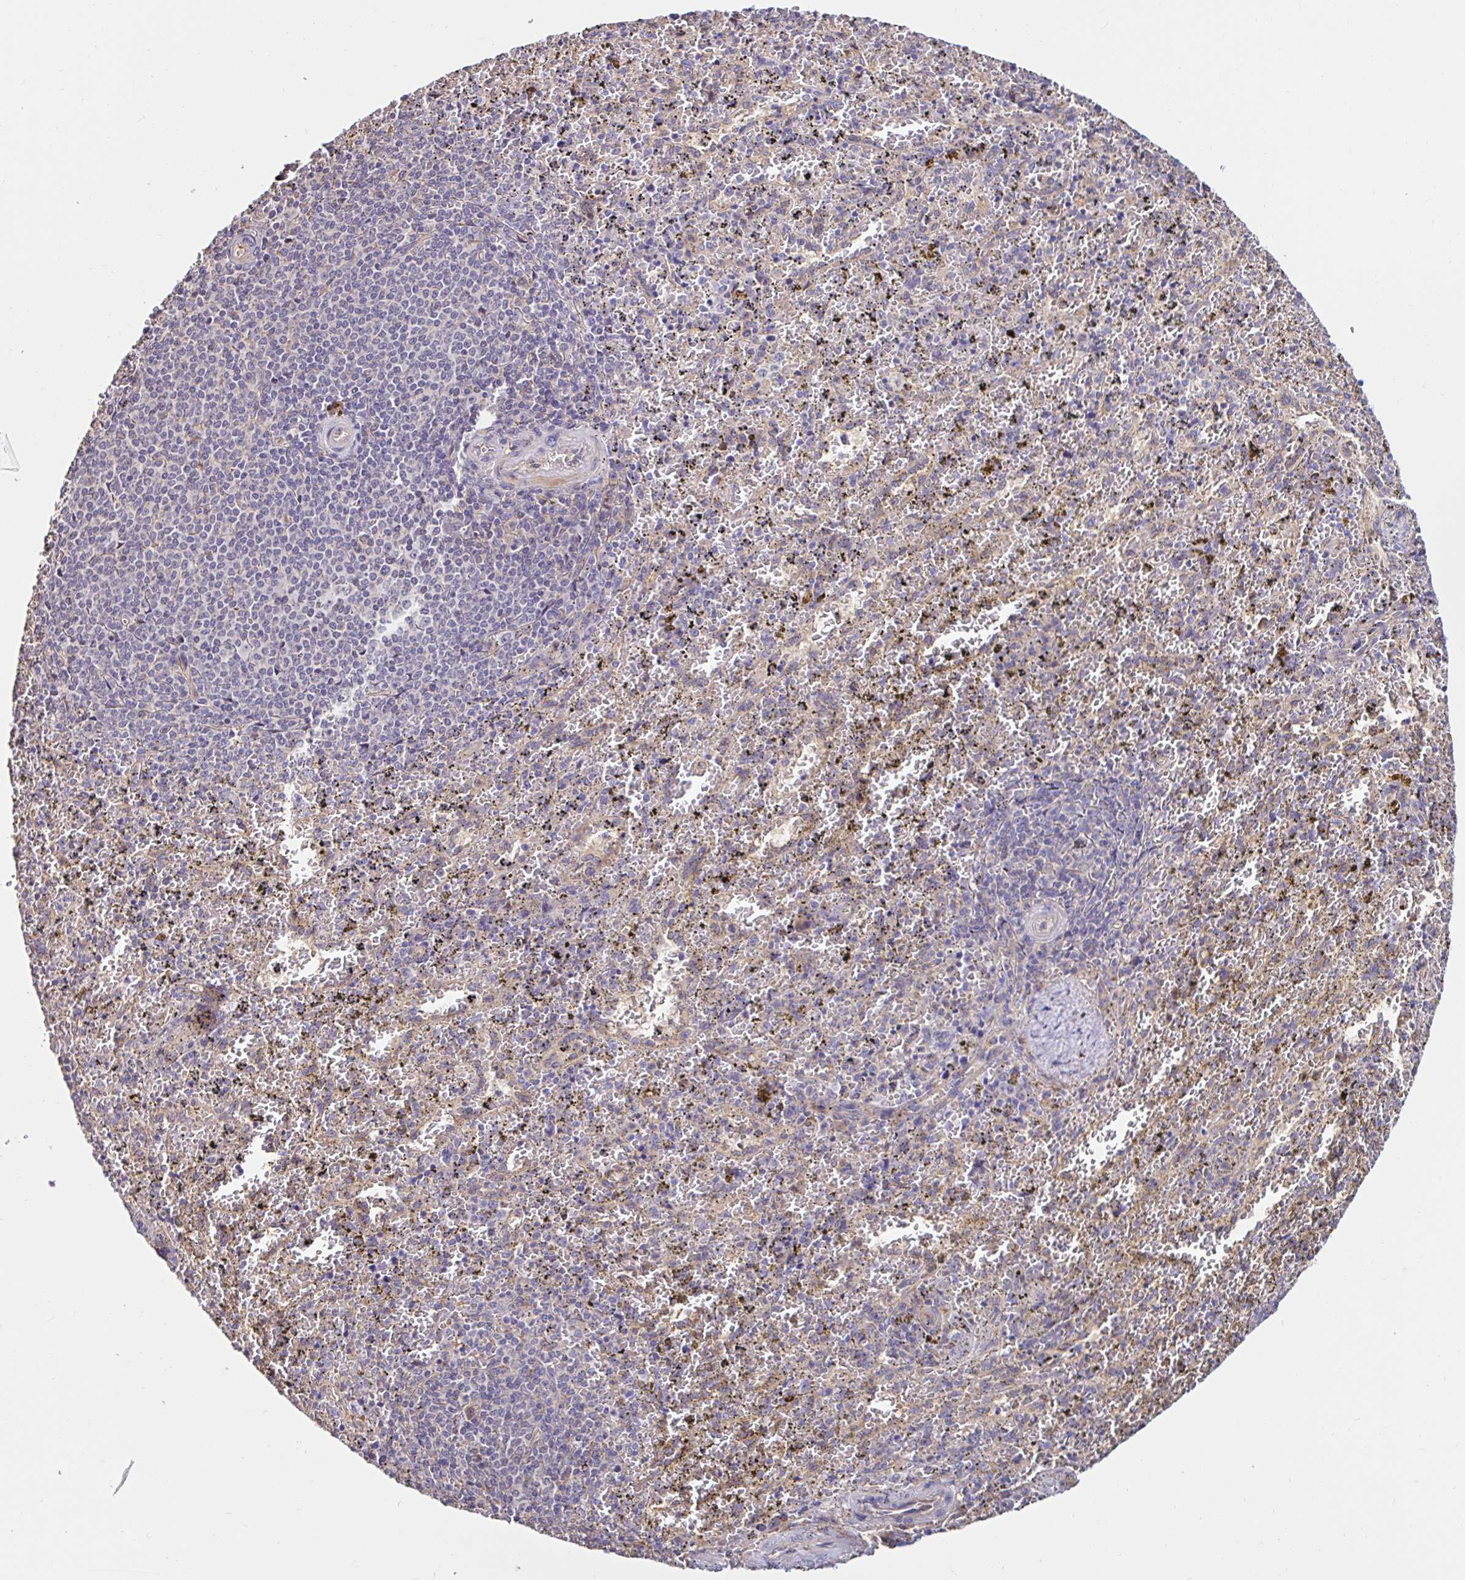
{"staining": {"intensity": "negative", "quantity": "none", "location": "none"}, "tissue": "spleen", "cell_type": "Cells in red pulp", "image_type": "normal", "snomed": [{"axis": "morphology", "description": "Normal tissue, NOS"}, {"axis": "topography", "description": "Spleen"}], "caption": "DAB immunohistochemical staining of normal human spleen displays no significant positivity in cells in red pulp. Nuclei are stained in blue.", "gene": "RSRP1", "patient": {"sex": "female", "age": 50}}